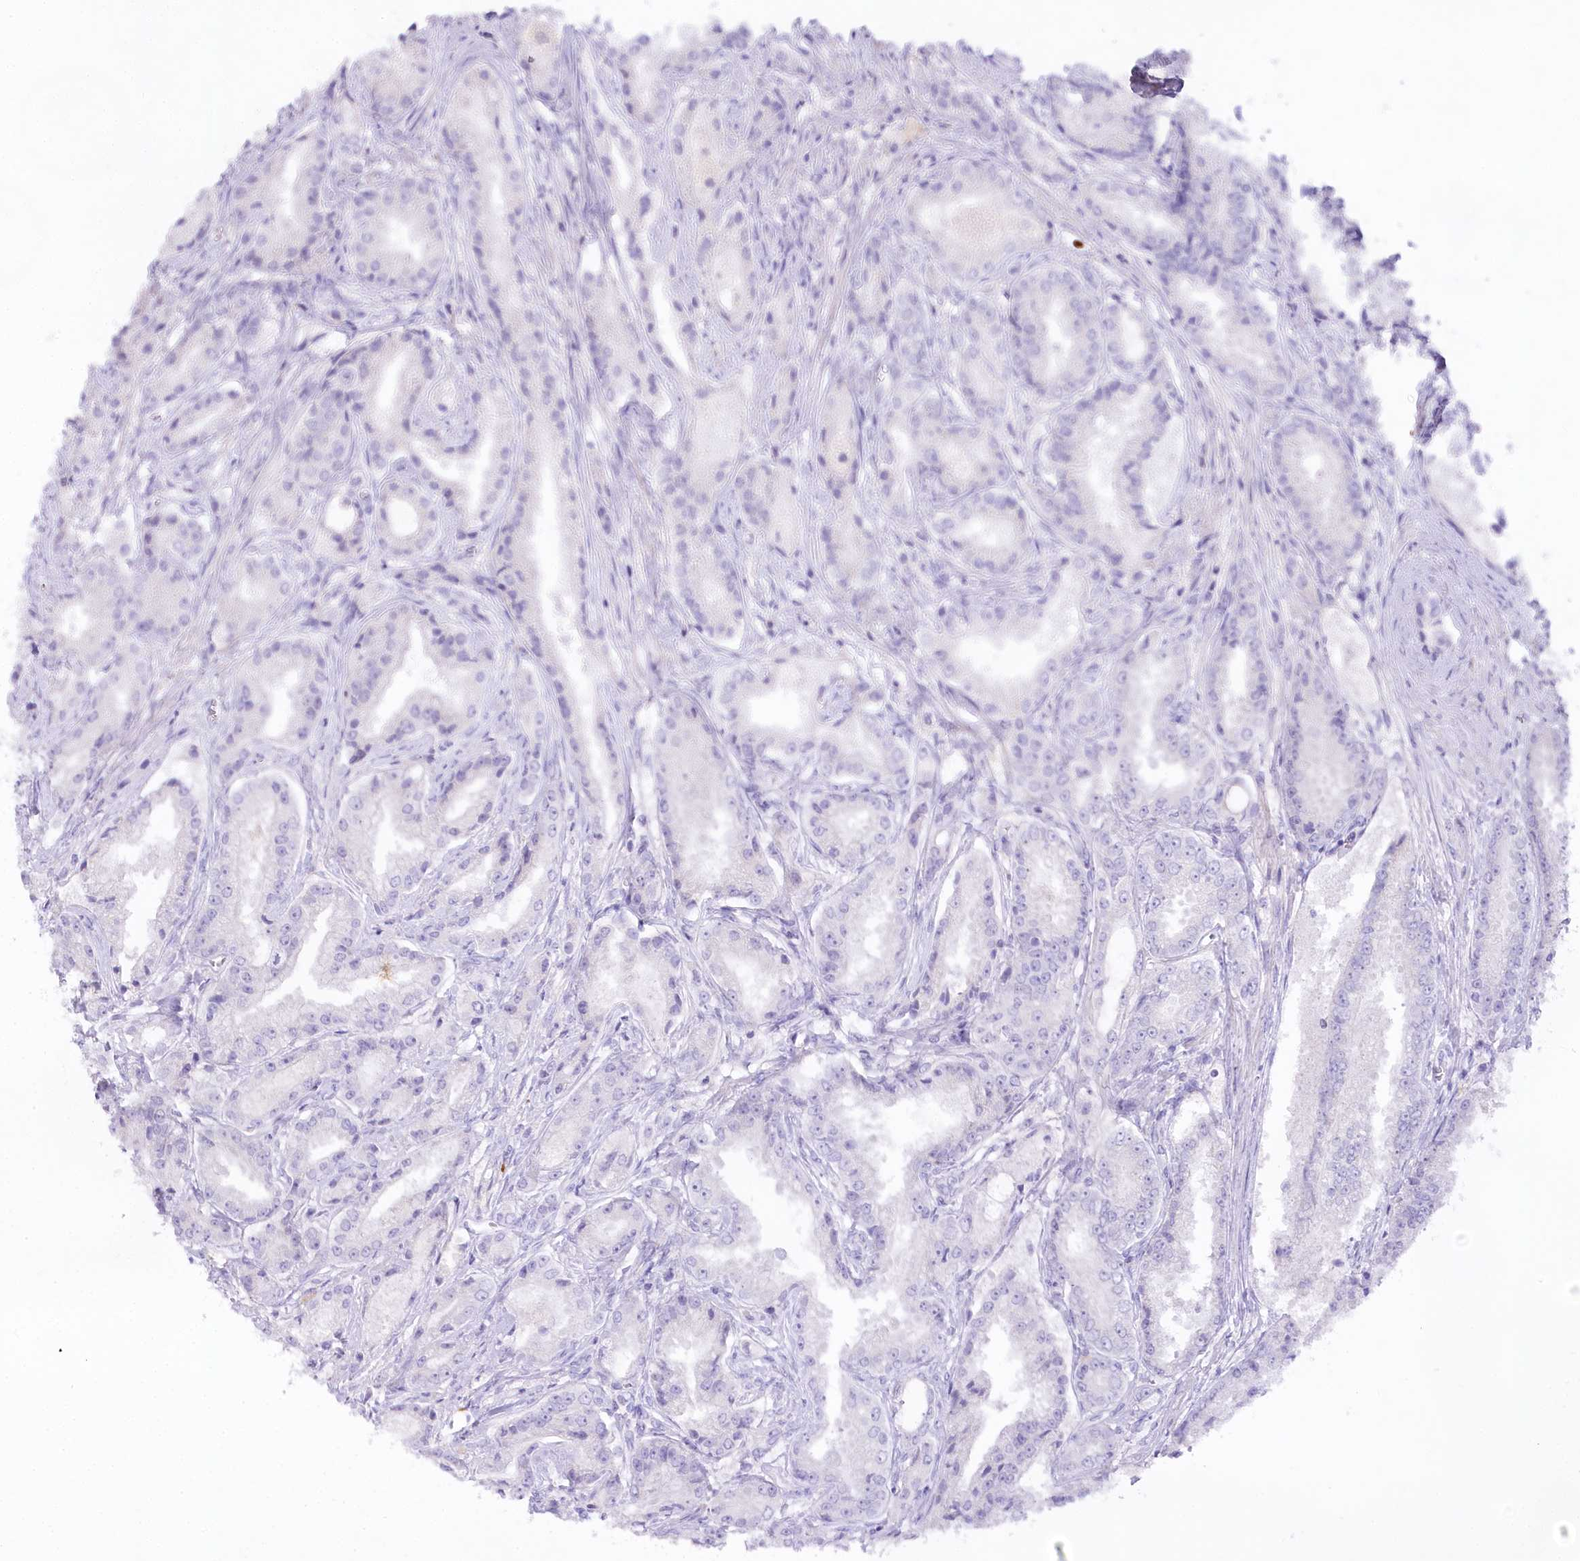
{"staining": {"intensity": "negative", "quantity": "none", "location": "none"}, "tissue": "prostate cancer", "cell_type": "Tumor cells", "image_type": "cancer", "snomed": [{"axis": "morphology", "description": "Adenocarcinoma, High grade"}, {"axis": "topography", "description": "Prostate"}], "caption": "There is no significant expression in tumor cells of prostate adenocarcinoma (high-grade).", "gene": "MYOZ1", "patient": {"sex": "male", "age": 72}}